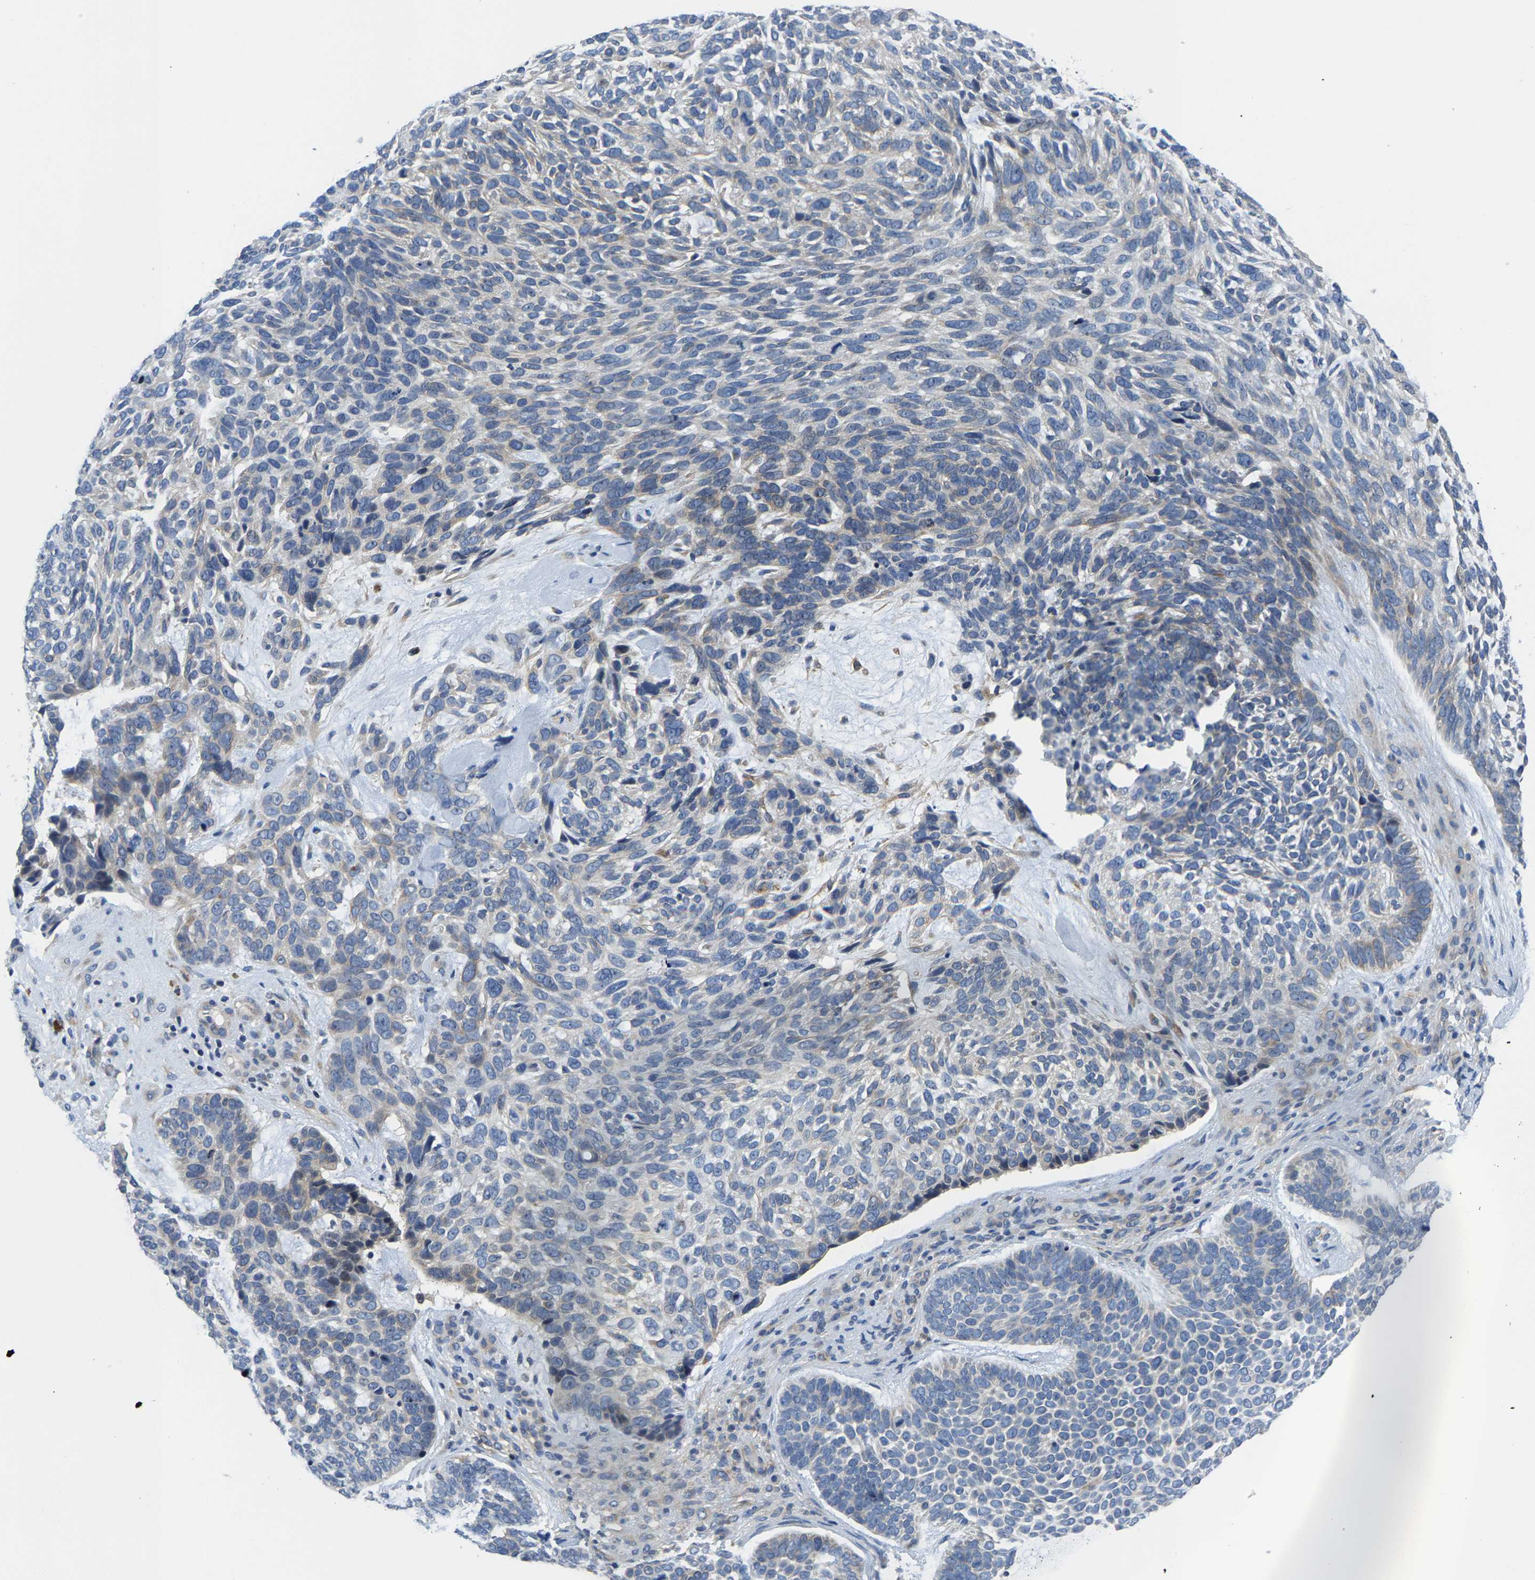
{"staining": {"intensity": "negative", "quantity": "none", "location": "none"}, "tissue": "skin cancer", "cell_type": "Tumor cells", "image_type": "cancer", "snomed": [{"axis": "morphology", "description": "Basal cell carcinoma"}, {"axis": "topography", "description": "Skin"}, {"axis": "topography", "description": "Skin of head"}], "caption": "An image of human skin cancer is negative for staining in tumor cells. (Immunohistochemistry, brightfield microscopy, high magnification).", "gene": "AGBL3", "patient": {"sex": "female", "age": 85}}